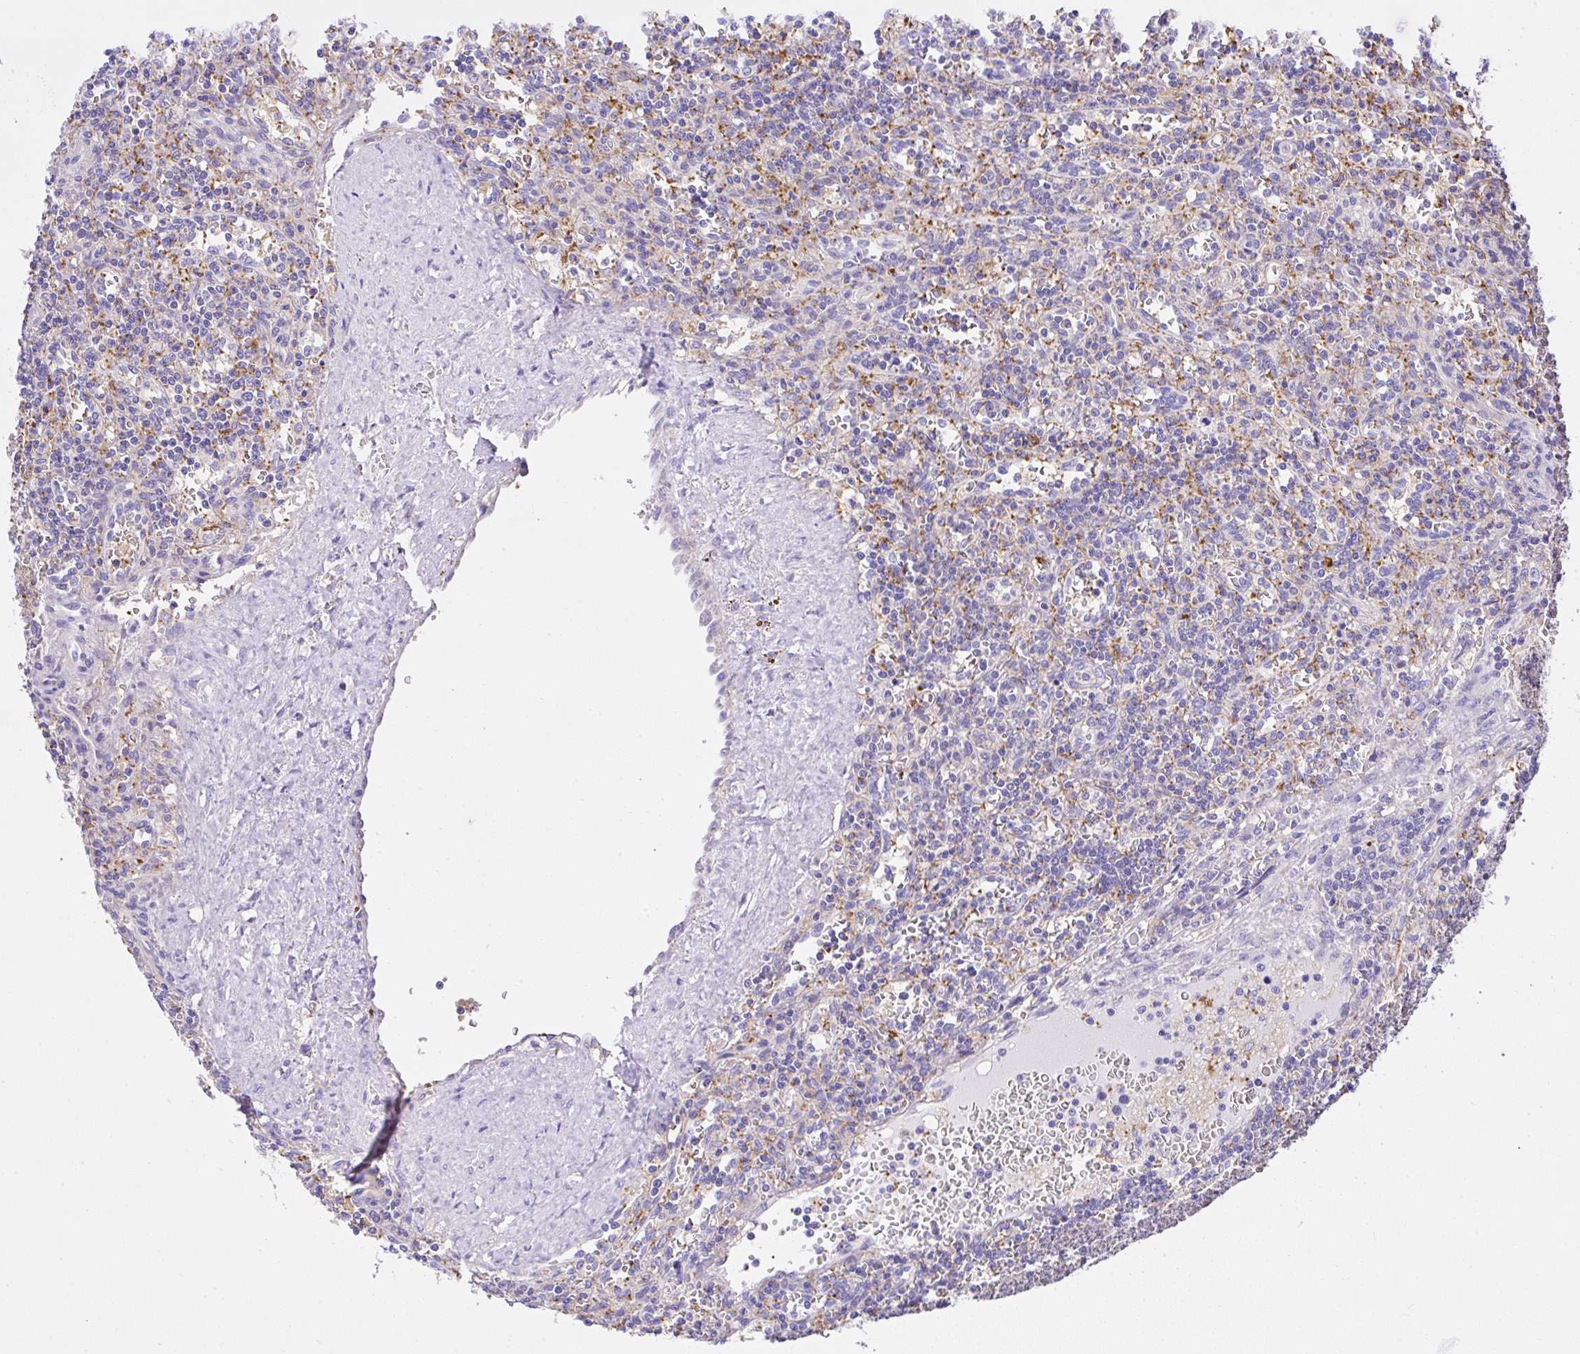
{"staining": {"intensity": "negative", "quantity": "none", "location": "none"}, "tissue": "lymphoma", "cell_type": "Tumor cells", "image_type": "cancer", "snomed": [{"axis": "morphology", "description": "Malignant lymphoma, non-Hodgkin's type, Low grade"}, {"axis": "topography", "description": "Spleen"}], "caption": "Lymphoma was stained to show a protein in brown. There is no significant staining in tumor cells.", "gene": "CCDC142", "patient": {"sex": "male", "age": 73}}